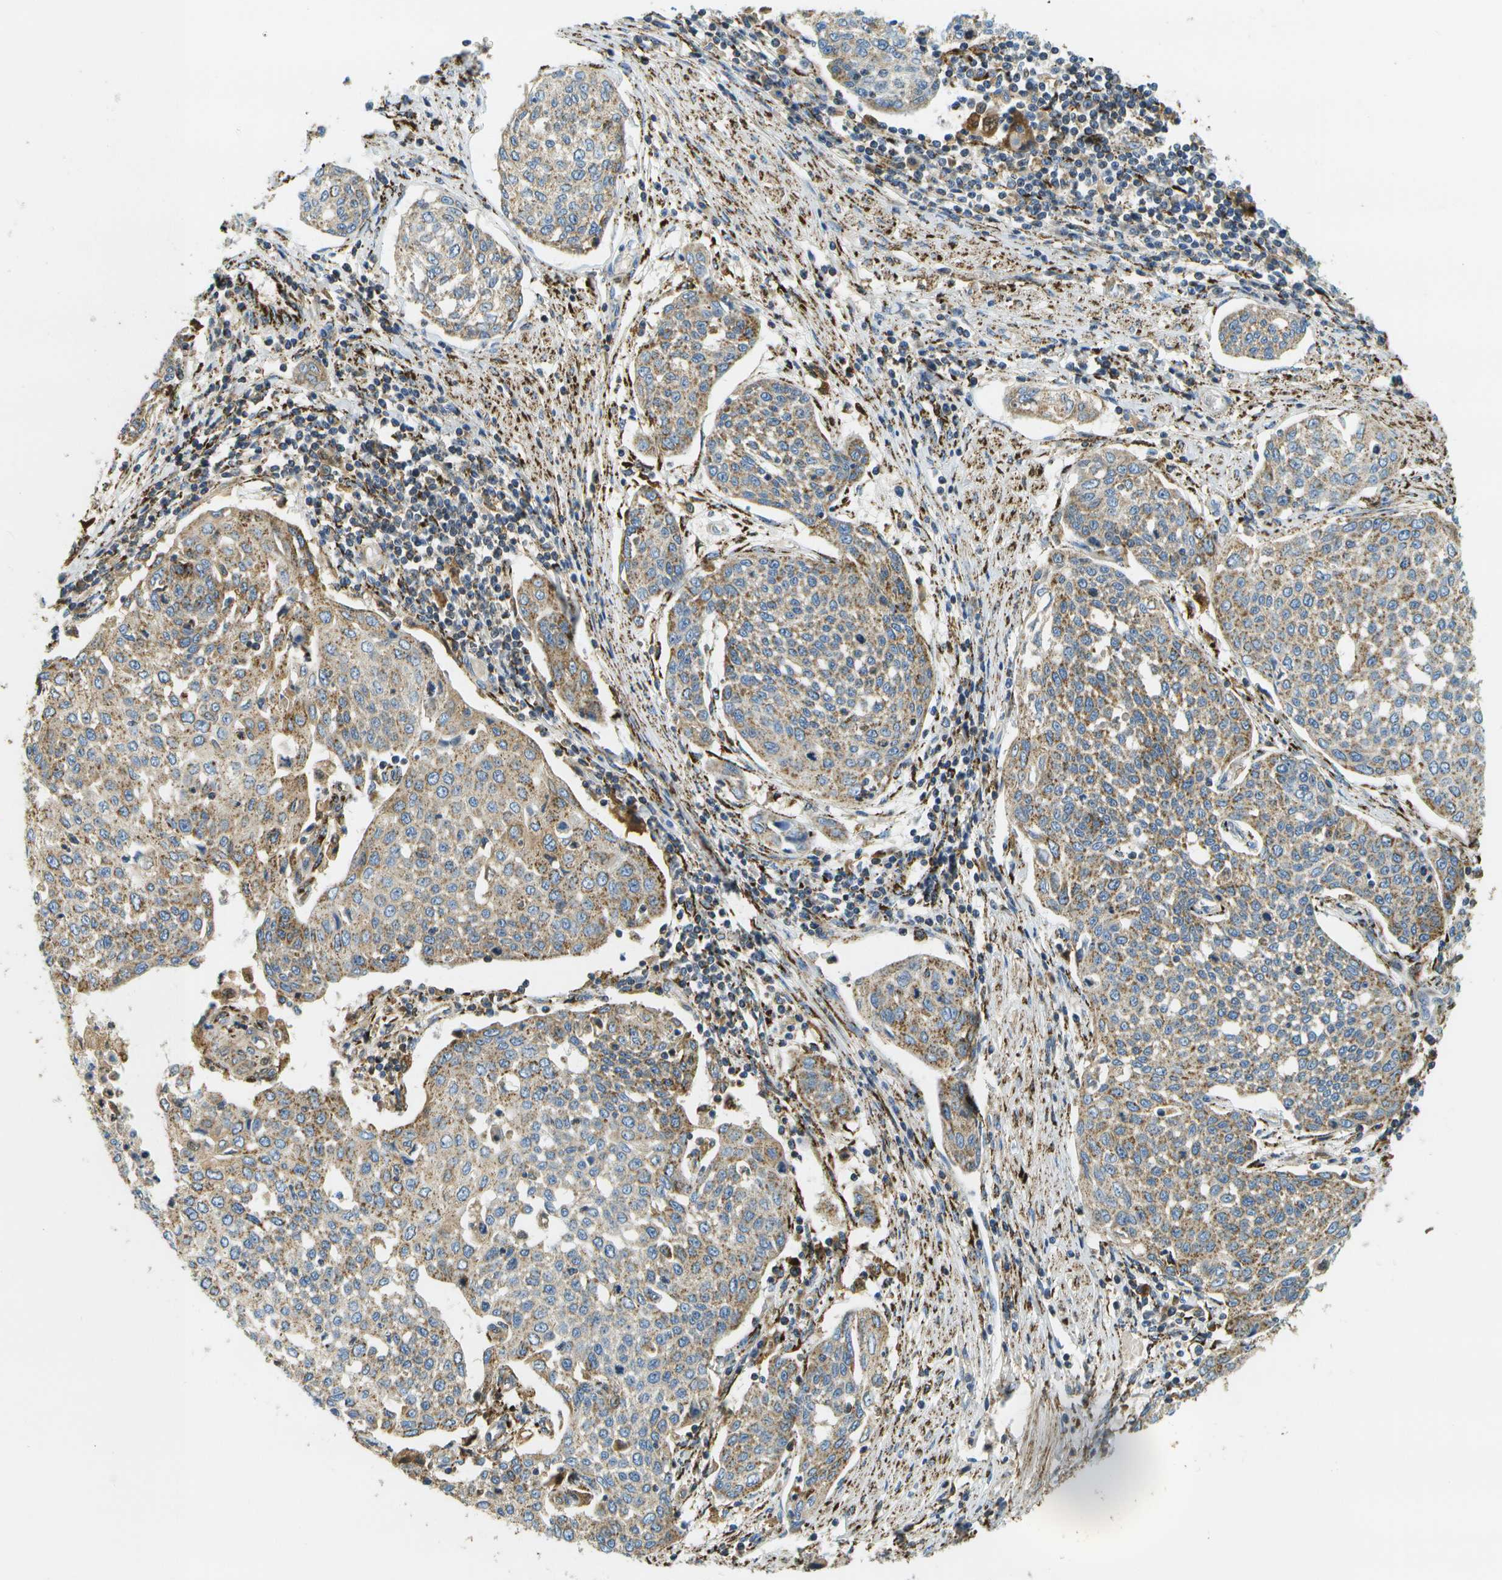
{"staining": {"intensity": "moderate", "quantity": ">75%", "location": "cytoplasmic/membranous"}, "tissue": "cervical cancer", "cell_type": "Tumor cells", "image_type": "cancer", "snomed": [{"axis": "morphology", "description": "Squamous cell carcinoma, NOS"}, {"axis": "topography", "description": "Cervix"}], "caption": "Protein expression analysis of cervical cancer (squamous cell carcinoma) displays moderate cytoplasmic/membranous positivity in about >75% of tumor cells. (DAB = brown stain, brightfield microscopy at high magnification).", "gene": "HLCS", "patient": {"sex": "female", "age": 34}}